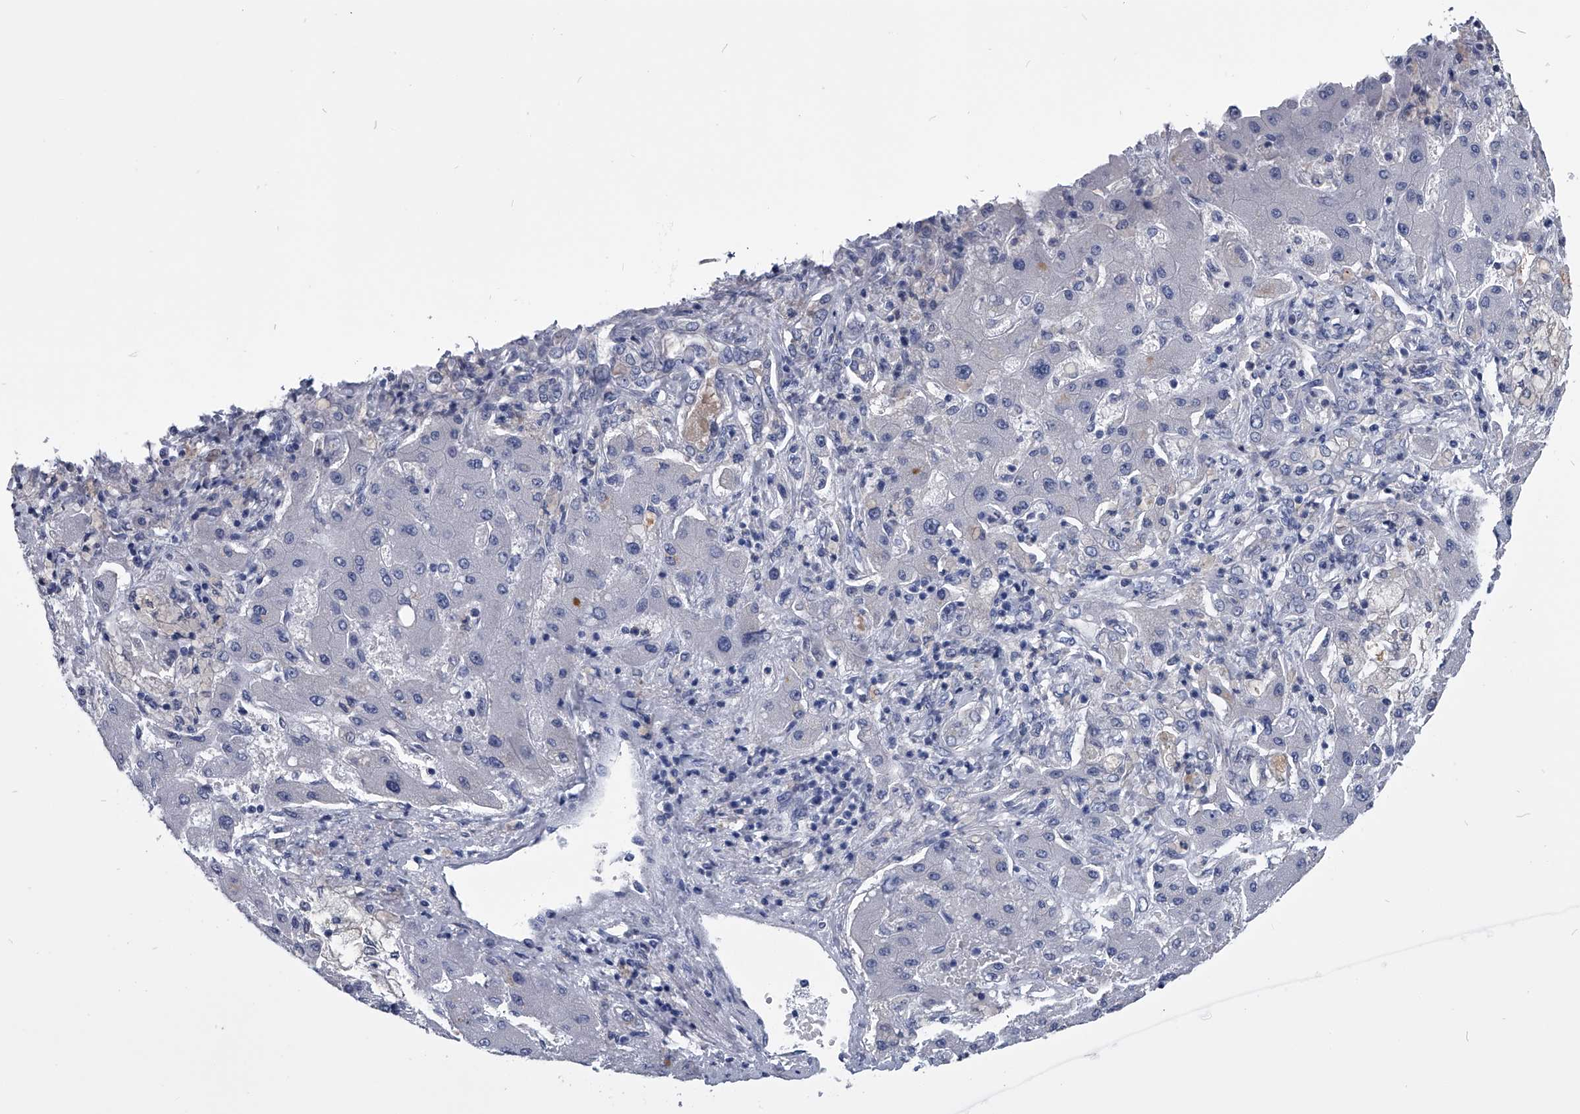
{"staining": {"intensity": "negative", "quantity": "none", "location": "none"}, "tissue": "liver cancer", "cell_type": "Tumor cells", "image_type": "cancer", "snomed": [{"axis": "morphology", "description": "Cholangiocarcinoma"}, {"axis": "topography", "description": "Liver"}], "caption": "The immunohistochemistry (IHC) image has no significant positivity in tumor cells of cholangiocarcinoma (liver) tissue. Nuclei are stained in blue.", "gene": "PDXK", "patient": {"sex": "male", "age": 50}}